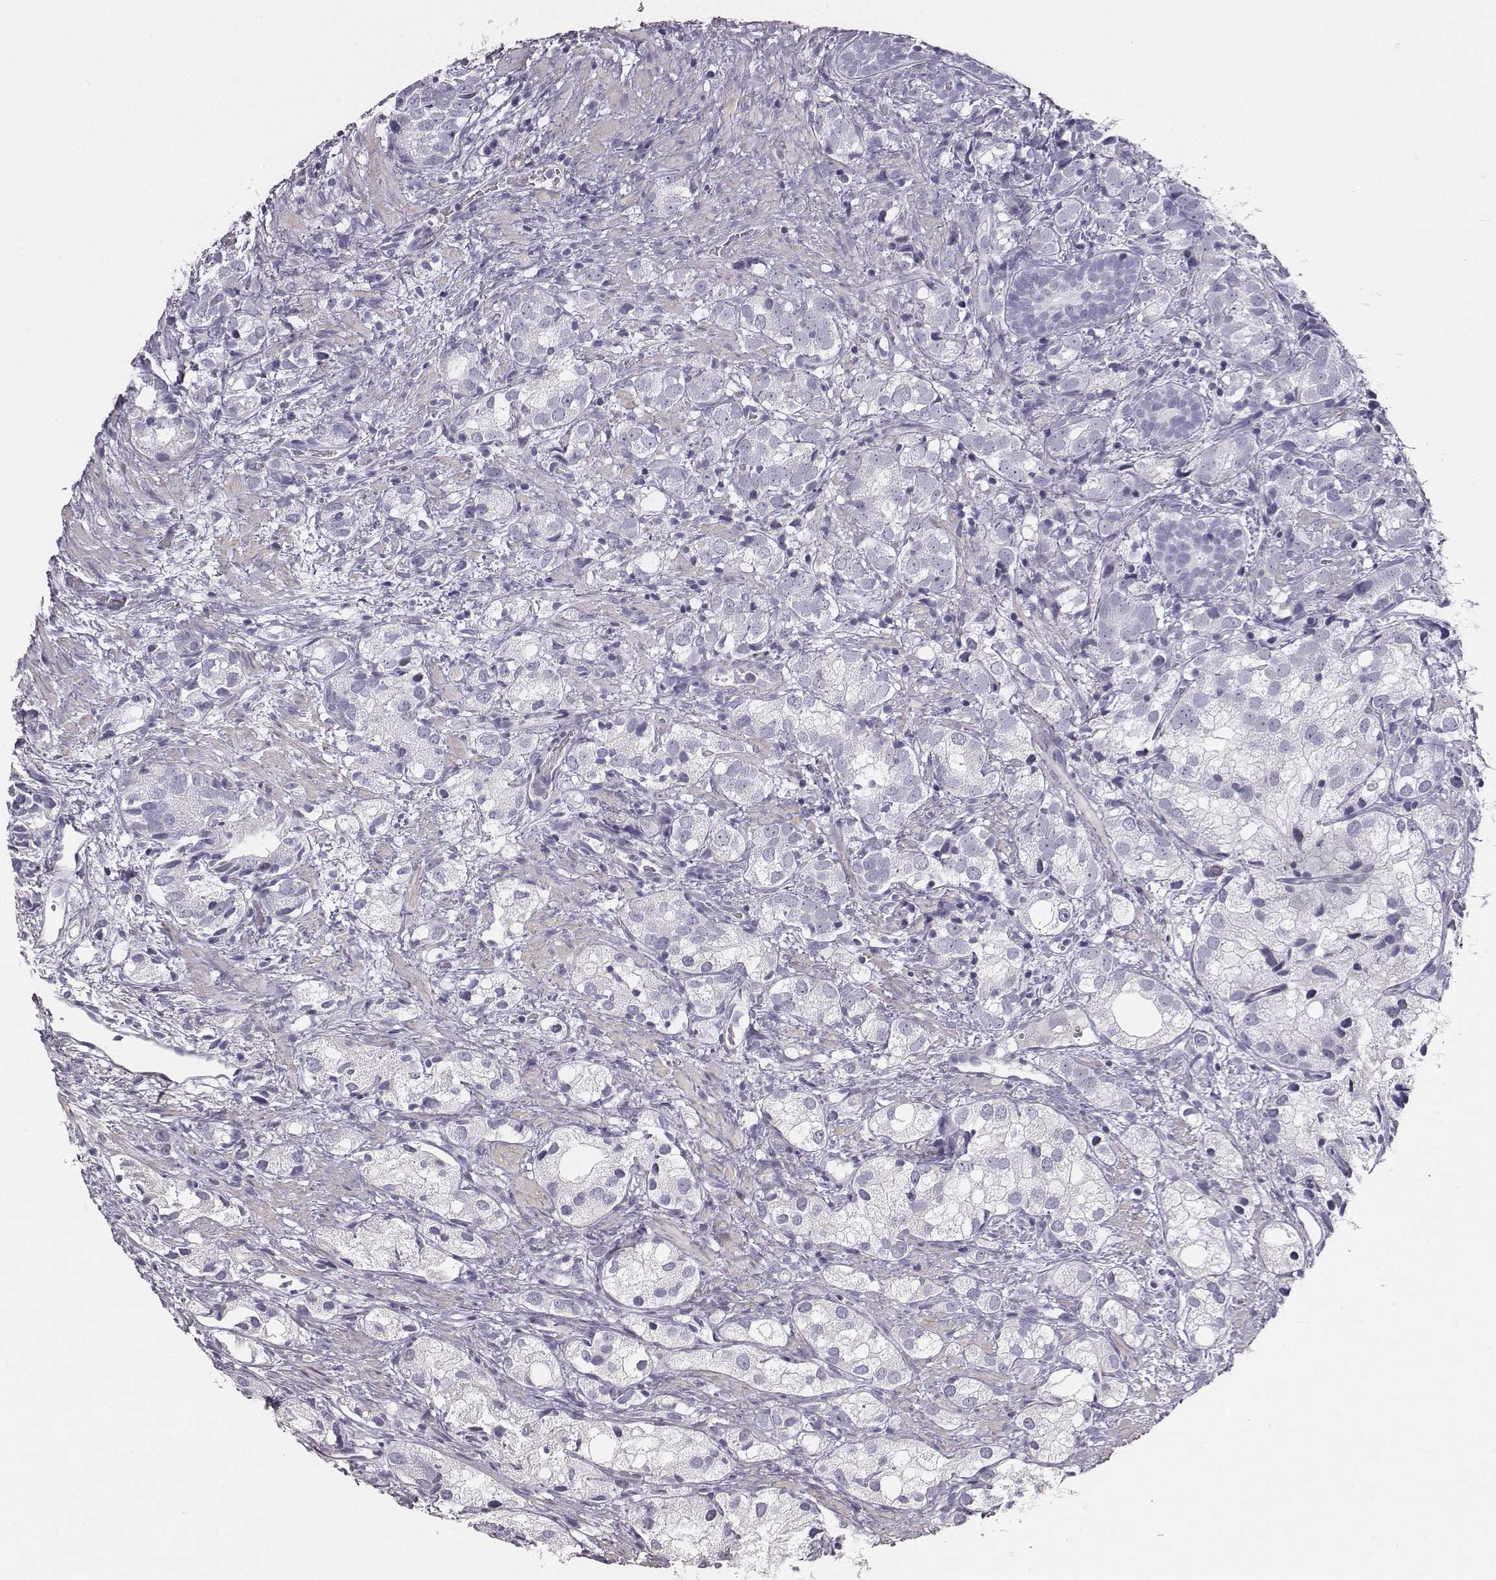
{"staining": {"intensity": "negative", "quantity": "none", "location": "none"}, "tissue": "prostate cancer", "cell_type": "Tumor cells", "image_type": "cancer", "snomed": [{"axis": "morphology", "description": "Adenocarcinoma, High grade"}, {"axis": "topography", "description": "Prostate"}], "caption": "A photomicrograph of human prostate cancer (adenocarcinoma (high-grade)) is negative for staining in tumor cells.", "gene": "ADAM7", "patient": {"sex": "male", "age": 82}}